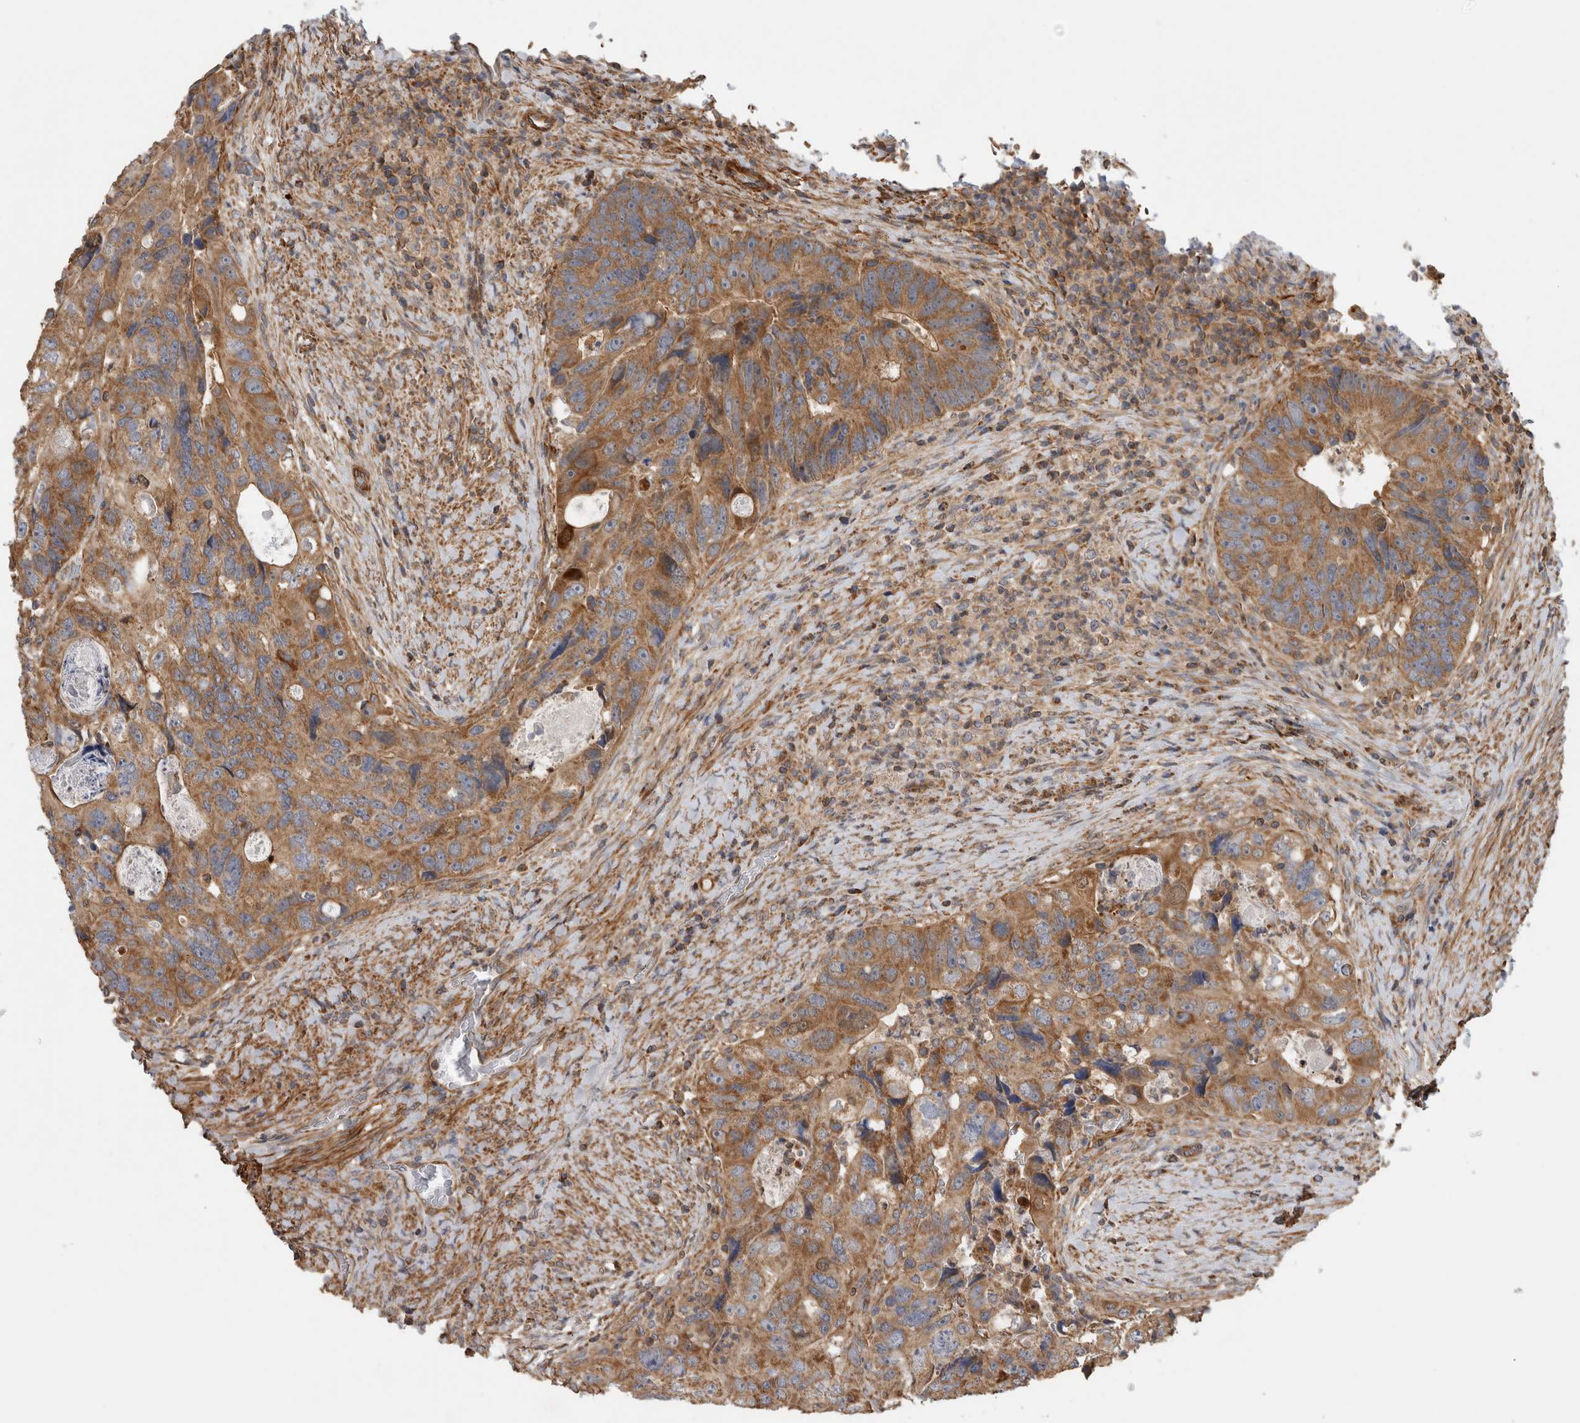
{"staining": {"intensity": "moderate", "quantity": ">75%", "location": "cytoplasmic/membranous"}, "tissue": "colorectal cancer", "cell_type": "Tumor cells", "image_type": "cancer", "snomed": [{"axis": "morphology", "description": "Adenocarcinoma, NOS"}, {"axis": "topography", "description": "Rectum"}], "caption": "Immunohistochemistry (IHC) histopathology image of human colorectal cancer (adenocarcinoma) stained for a protein (brown), which demonstrates medium levels of moderate cytoplasmic/membranous expression in about >75% of tumor cells.", "gene": "SFXN2", "patient": {"sex": "male", "age": 59}}